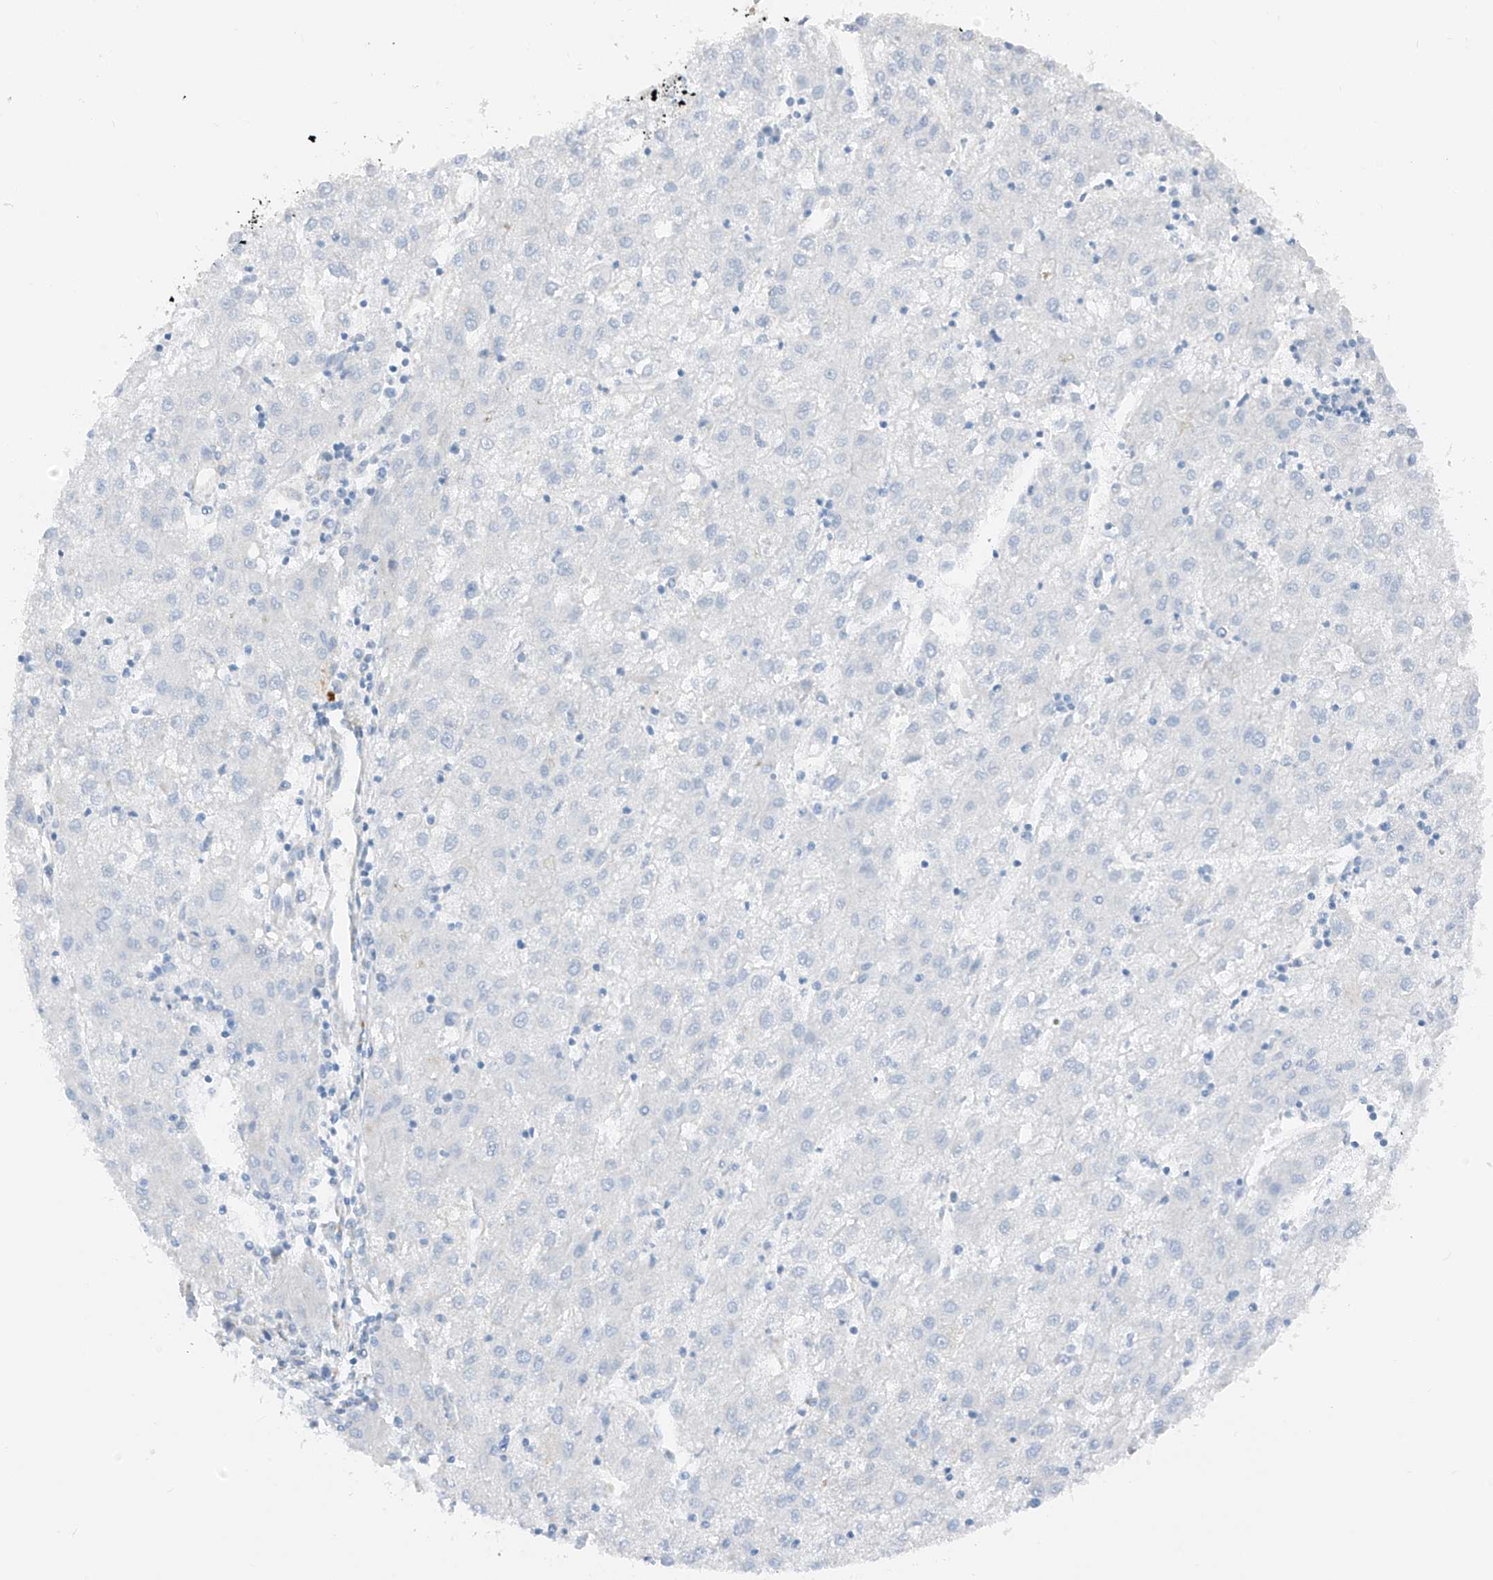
{"staining": {"intensity": "negative", "quantity": "none", "location": "none"}, "tissue": "liver cancer", "cell_type": "Tumor cells", "image_type": "cancer", "snomed": [{"axis": "morphology", "description": "Carcinoma, Hepatocellular, NOS"}, {"axis": "topography", "description": "Liver"}], "caption": "Liver cancer stained for a protein using immunohistochemistry (IHC) displays no positivity tumor cells.", "gene": "MRAP", "patient": {"sex": "male", "age": 72}}